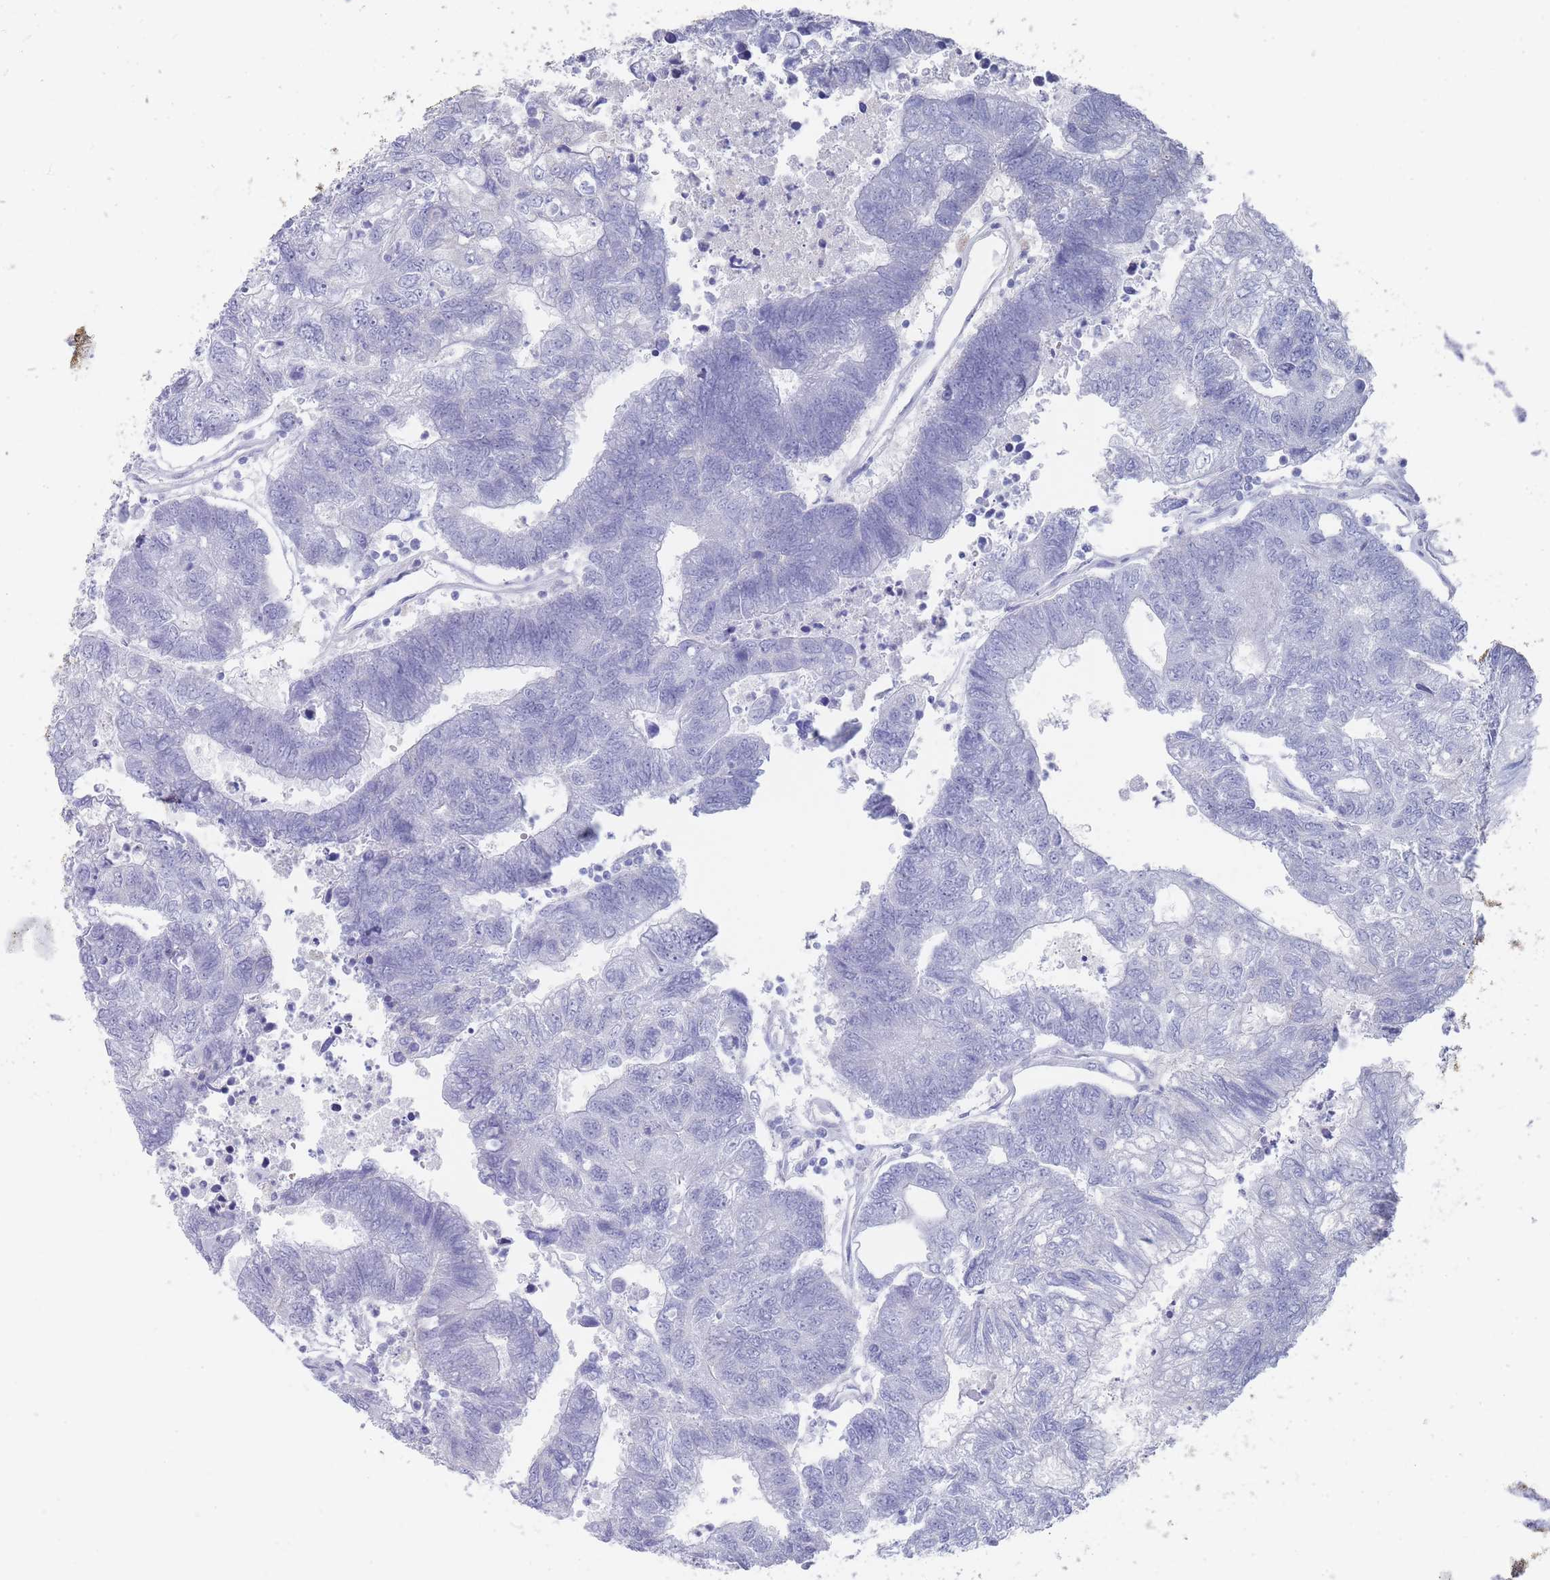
{"staining": {"intensity": "negative", "quantity": "none", "location": "none"}, "tissue": "colorectal cancer", "cell_type": "Tumor cells", "image_type": "cancer", "snomed": [{"axis": "morphology", "description": "Adenocarcinoma, NOS"}, {"axis": "topography", "description": "Colon"}], "caption": "Tumor cells are negative for protein expression in human adenocarcinoma (colorectal).", "gene": "CYP51A1", "patient": {"sex": "female", "age": 48}}